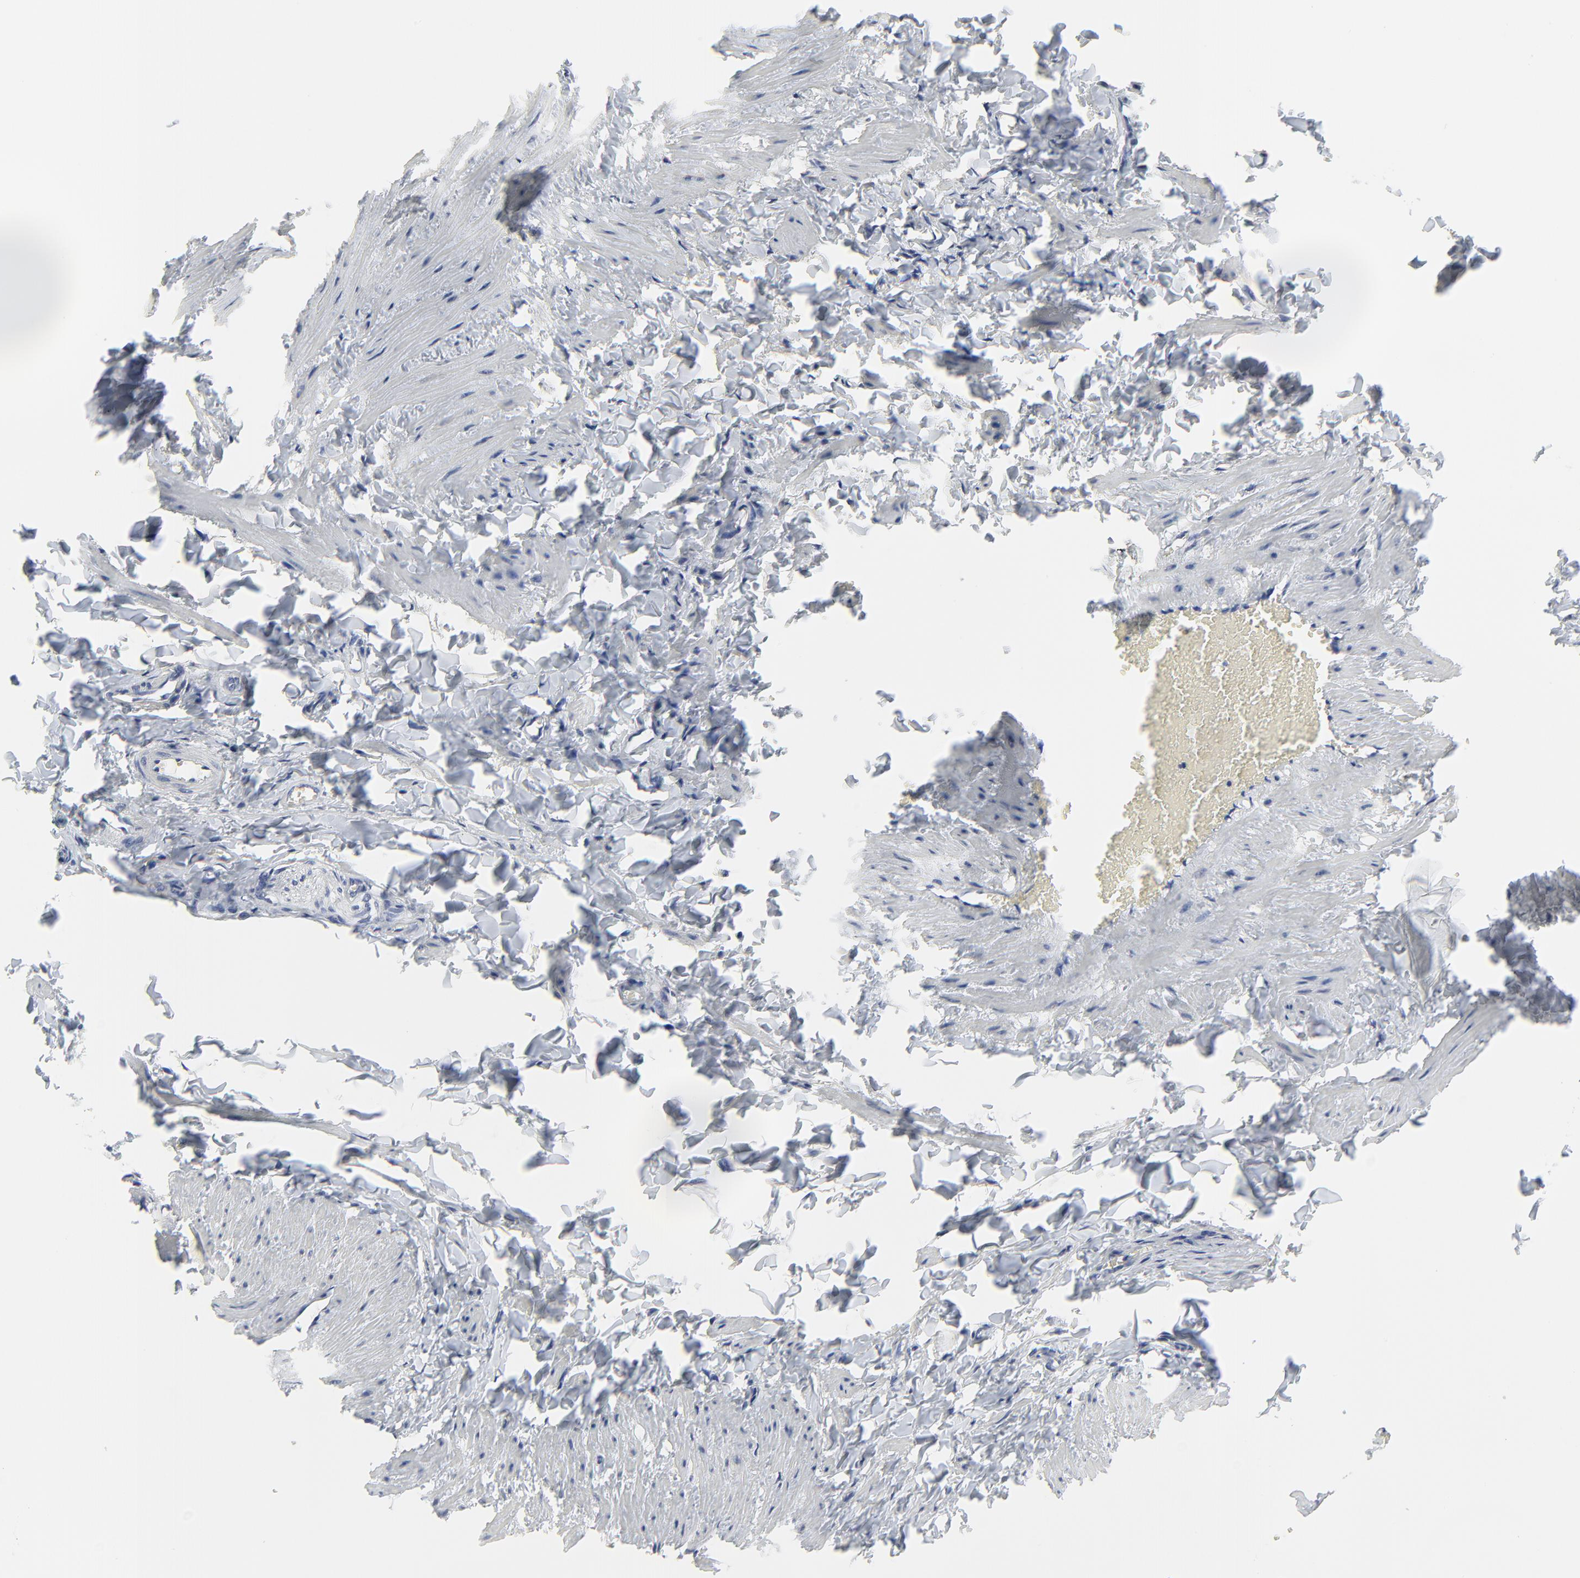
{"staining": {"intensity": "negative", "quantity": "none", "location": "none"}, "tissue": "adipose tissue", "cell_type": "Adipocytes", "image_type": "normal", "snomed": [{"axis": "morphology", "description": "Normal tissue, NOS"}, {"axis": "topography", "description": "Vascular tissue"}], "caption": "Adipose tissue stained for a protein using IHC exhibits no staining adipocytes.", "gene": "ZNF589", "patient": {"sex": "male", "age": 41}}